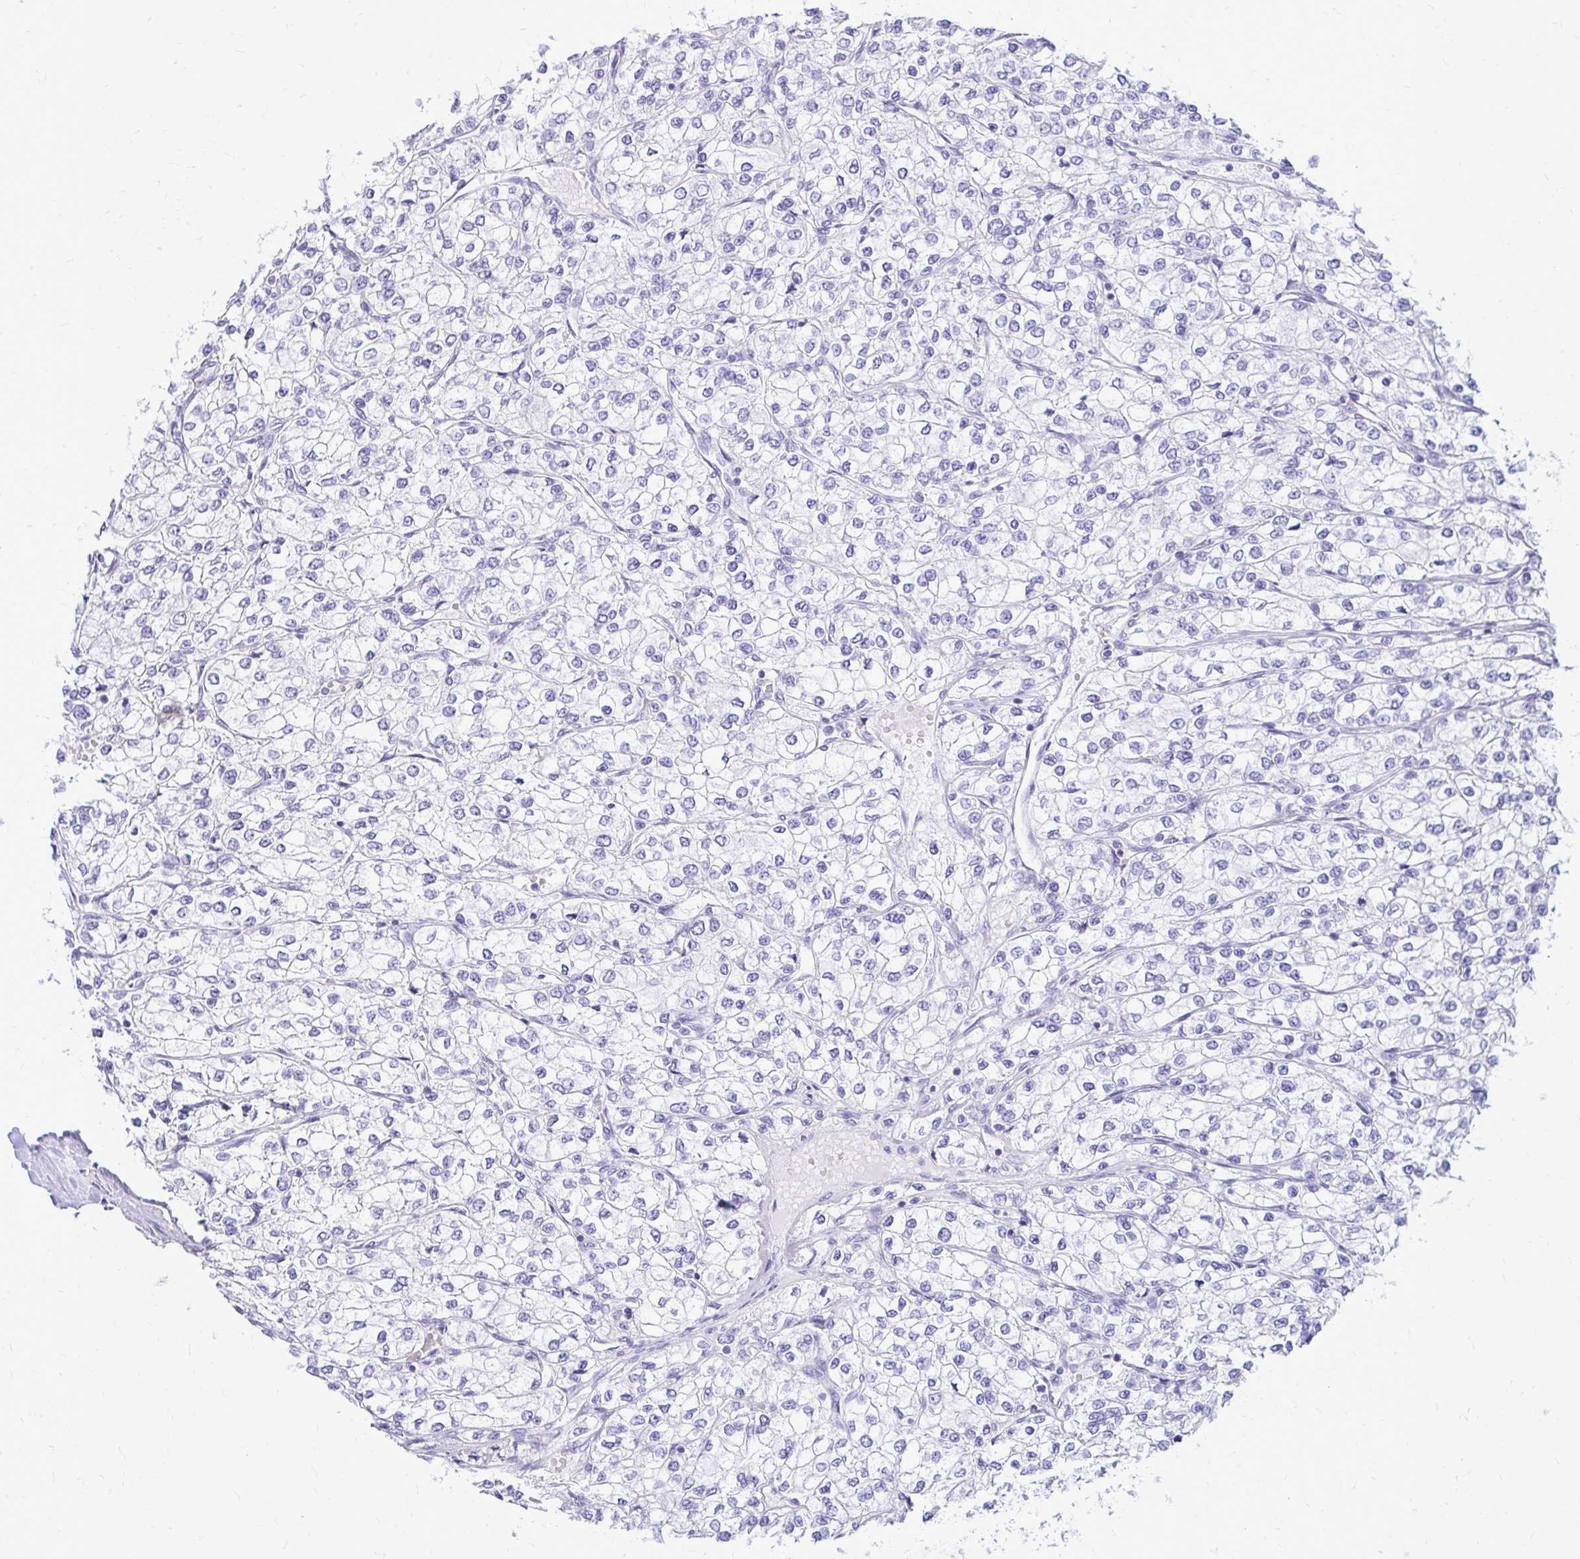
{"staining": {"intensity": "negative", "quantity": "none", "location": "none"}, "tissue": "renal cancer", "cell_type": "Tumor cells", "image_type": "cancer", "snomed": [{"axis": "morphology", "description": "Adenocarcinoma, NOS"}, {"axis": "topography", "description": "Kidney"}], "caption": "Human renal cancer (adenocarcinoma) stained for a protein using immunohistochemistry (IHC) reveals no expression in tumor cells.", "gene": "OR10R2", "patient": {"sex": "male", "age": 80}}